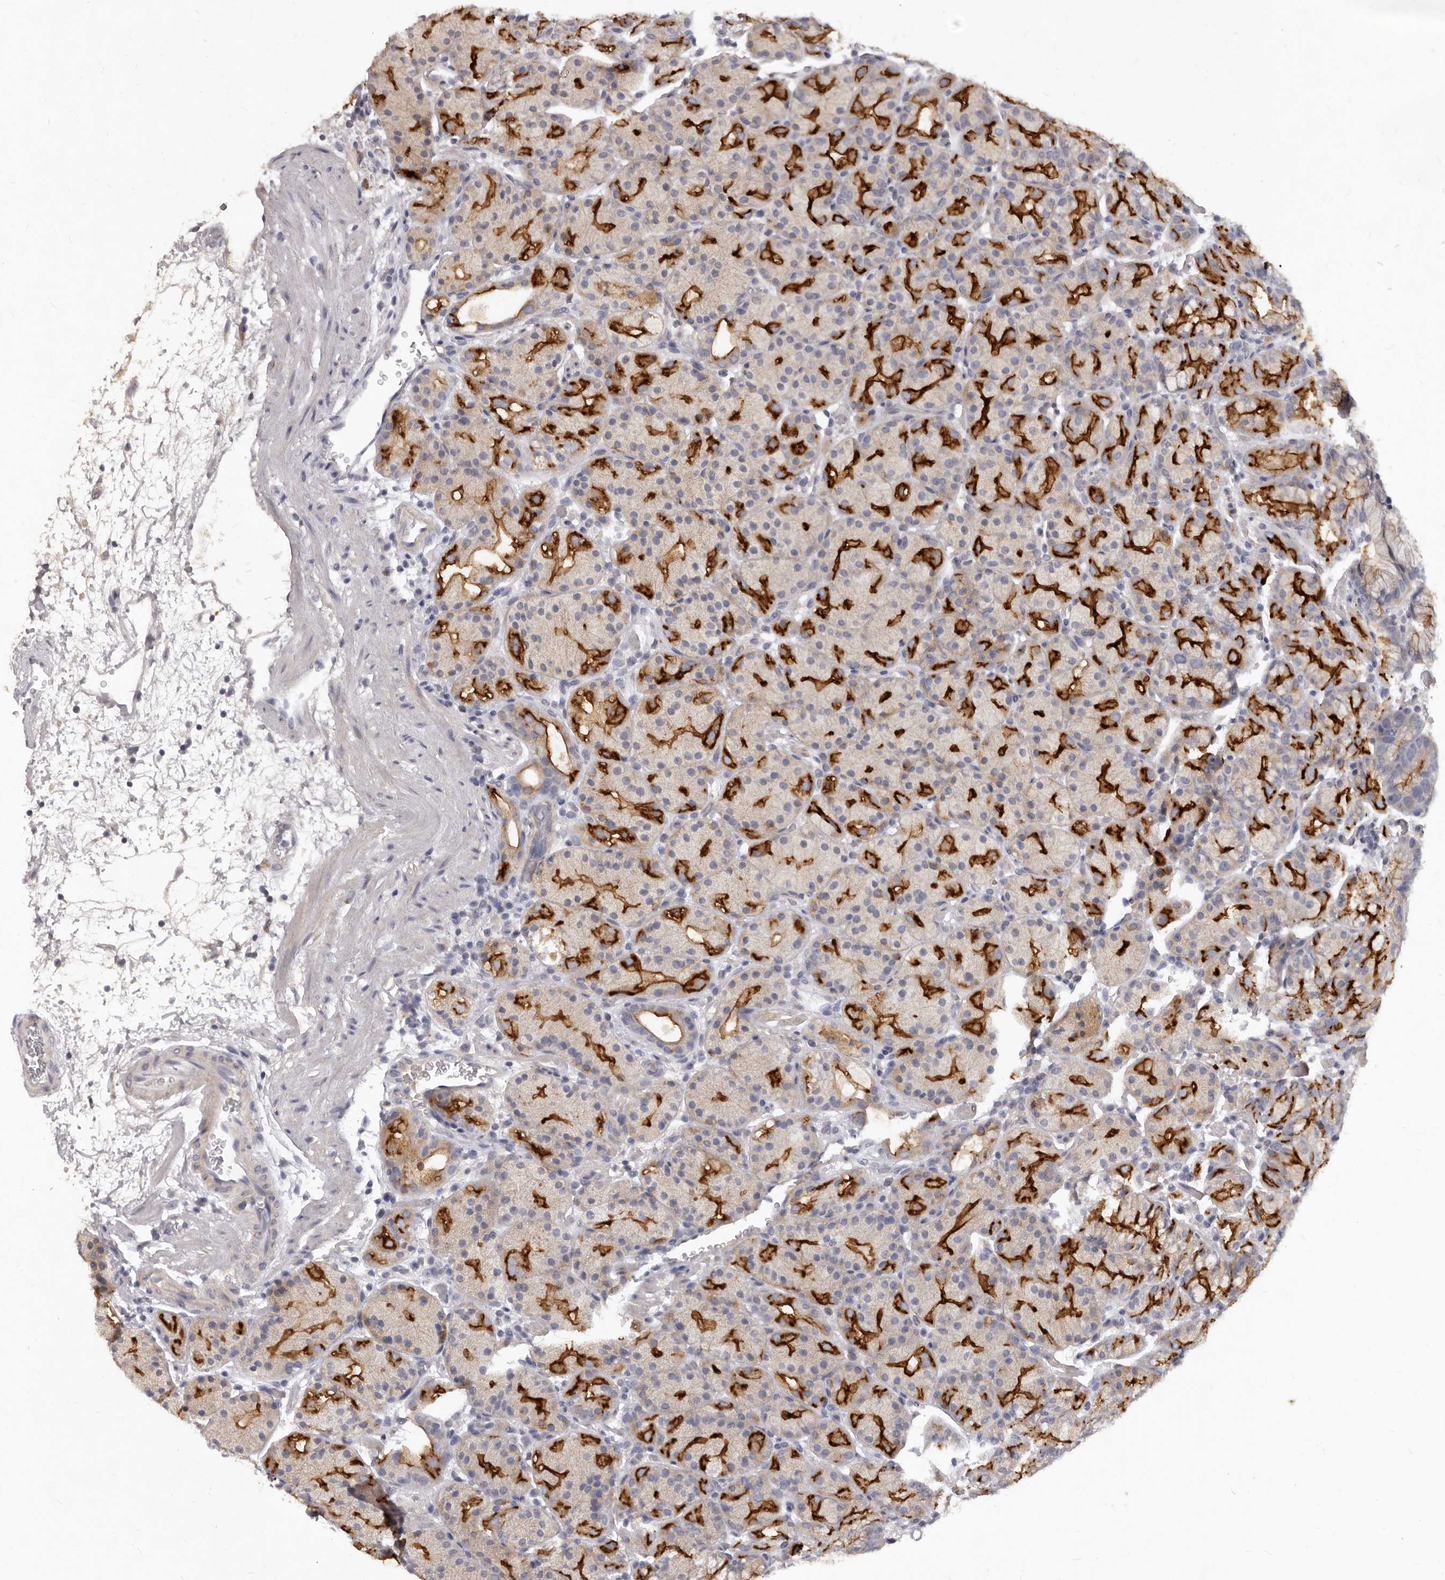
{"staining": {"intensity": "strong", "quantity": "25%-75%", "location": "cytoplasmic/membranous"}, "tissue": "stomach", "cell_type": "Glandular cells", "image_type": "normal", "snomed": [{"axis": "morphology", "description": "Normal tissue, NOS"}, {"axis": "topography", "description": "Stomach, upper"}], "caption": "A high-resolution photomicrograph shows IHC staining of benign stomach, which demonstrates strong cytoplasmic/membranous positivity in approximately 25%-75% of glandular cells. Nuclei are stained in blue.", "gene": "GPRC5C", "patient": {"sex": "male", "age": 48}}